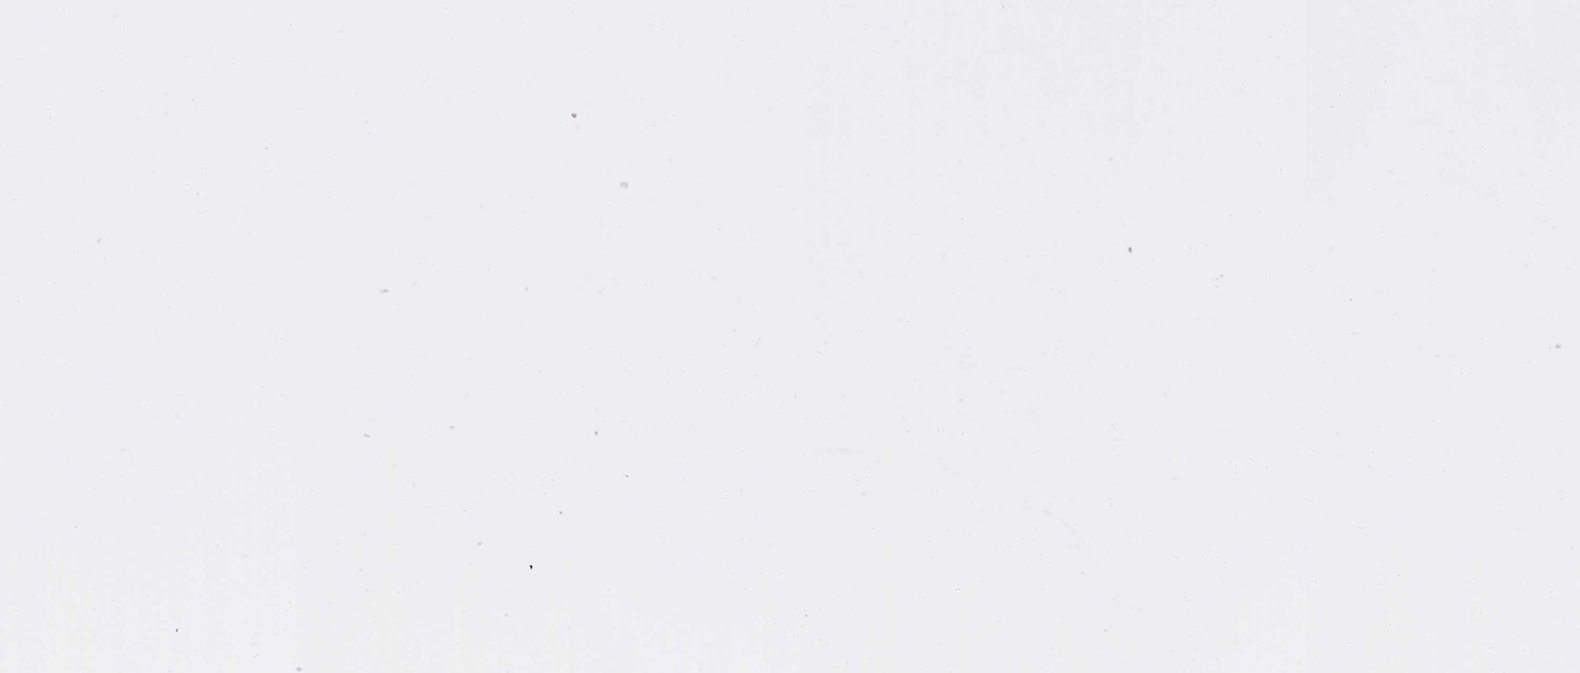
{"staining": {"intensity": "moderate", "quantity": "25%-75%", "location": "cytoplasmic/membranous"}, "tissue": "skin", "cell_type": "Fibroblasts", "image_type": "normal", "snomed": [{"axis": "morphology", "description": "Normal tissue, NOS"}, {"axis": "topography", "description": "Skin"}], "caption": "Moderate cytoplasmic/membranous staining for a protein is present in approximately 25%-75% of fibroblasts of benign skin using immunohistochemistry.", "gene": "ZNF501", "patient": {"sex": "female", "age": 34}}